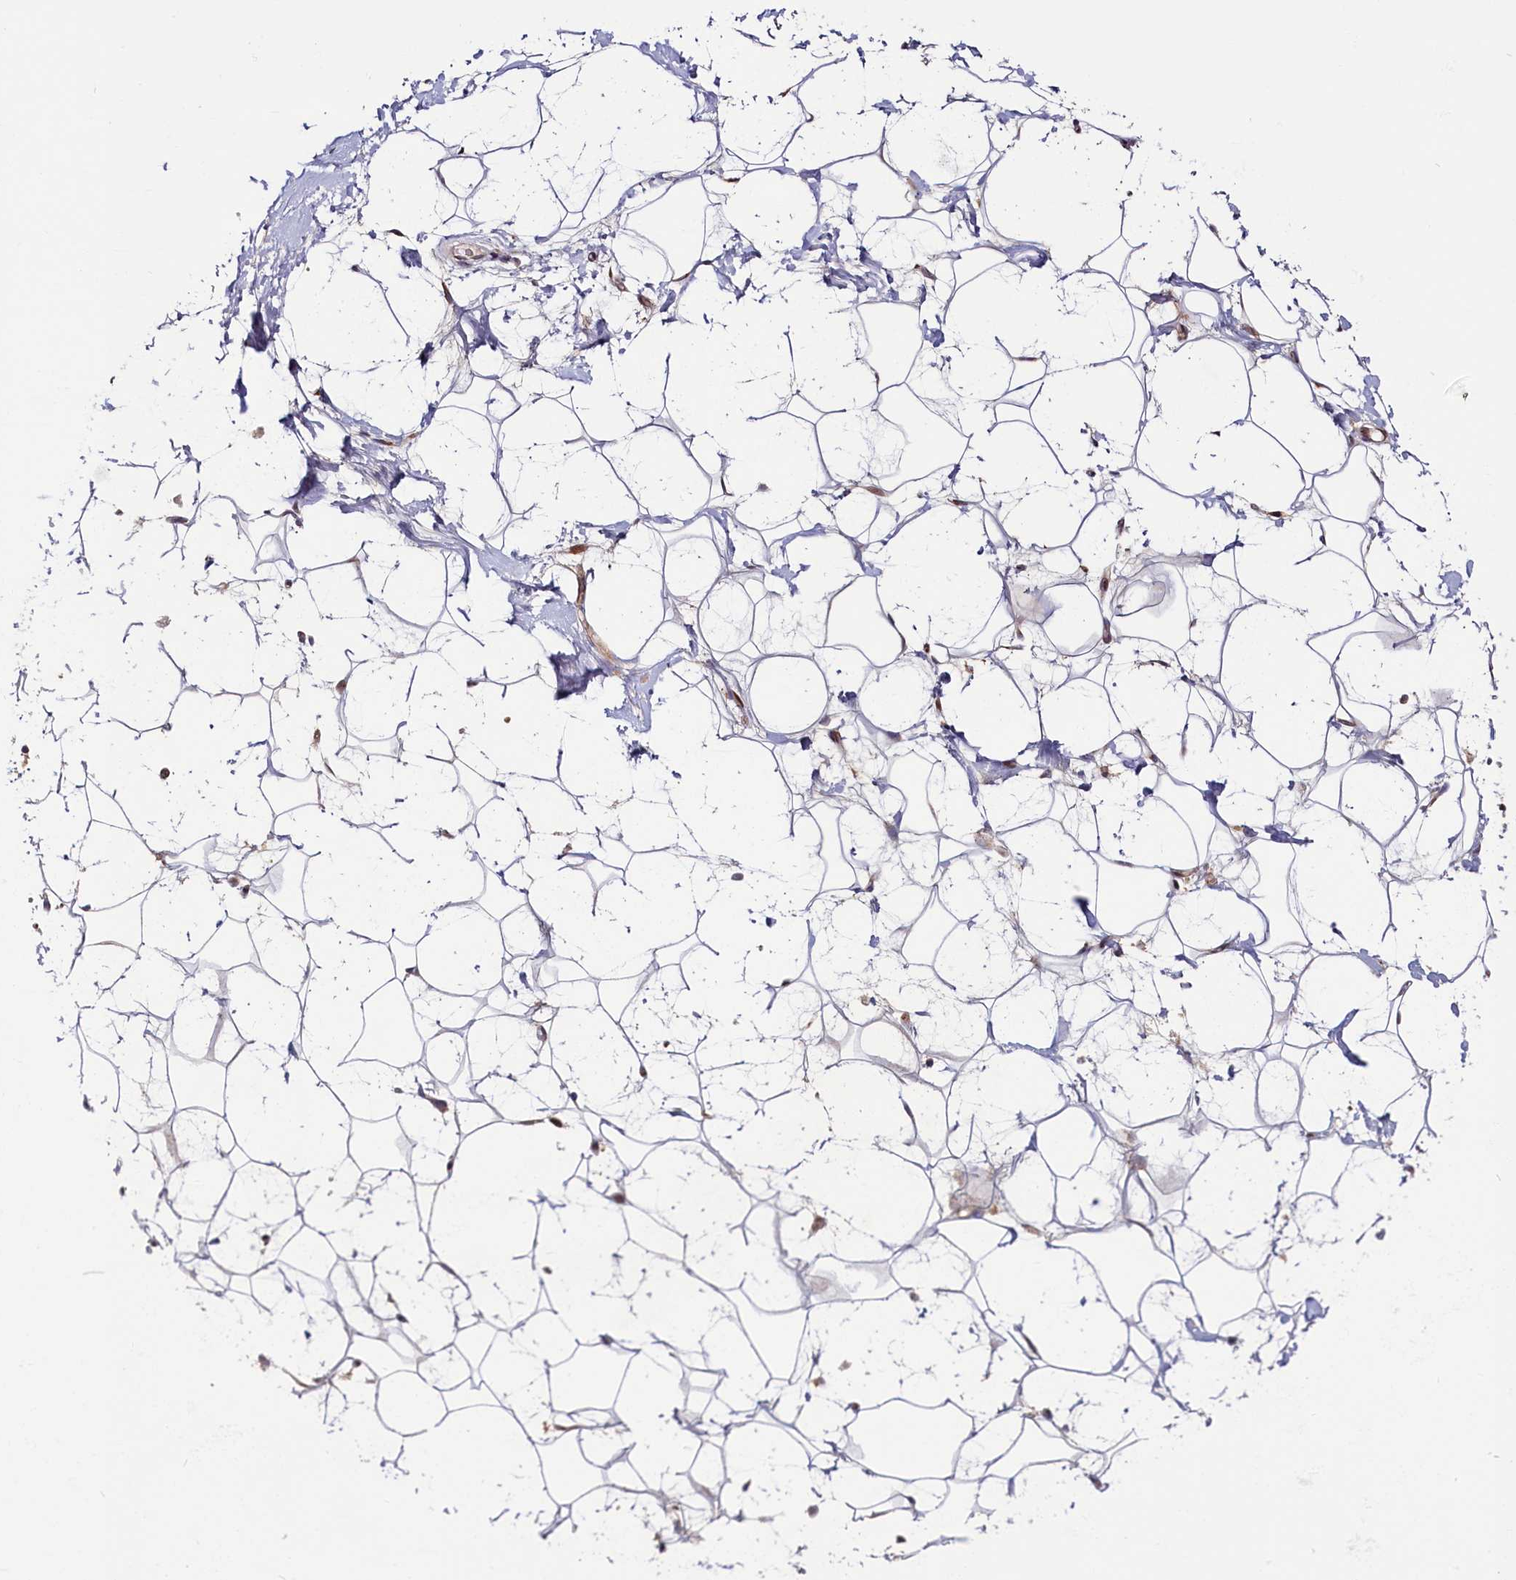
{"staining": {"intensity": "moderate", "quantity": "25%-75%", "location": "cytoplasmic/membranous,nuclear"}, "tissue": "adipose tissue", "cell_type": "Adipocytes", "image_type": "normal", "snomed": [{"axis": "morphology", "description": "Normal tissue, NOS"}, {"axis": "topography", "description": "Breast"}], "caption": "Moderate cytoplasmic/membranous,nuclear staining is seen in approximately 25%-75% of adipocytes in unremarkable adipose tissue. Immunohistochemistry stains the protein in brown and the nuclei are stained blue.", "gene": "CHST12", "patient": {"sex": "female", "age": 26}}